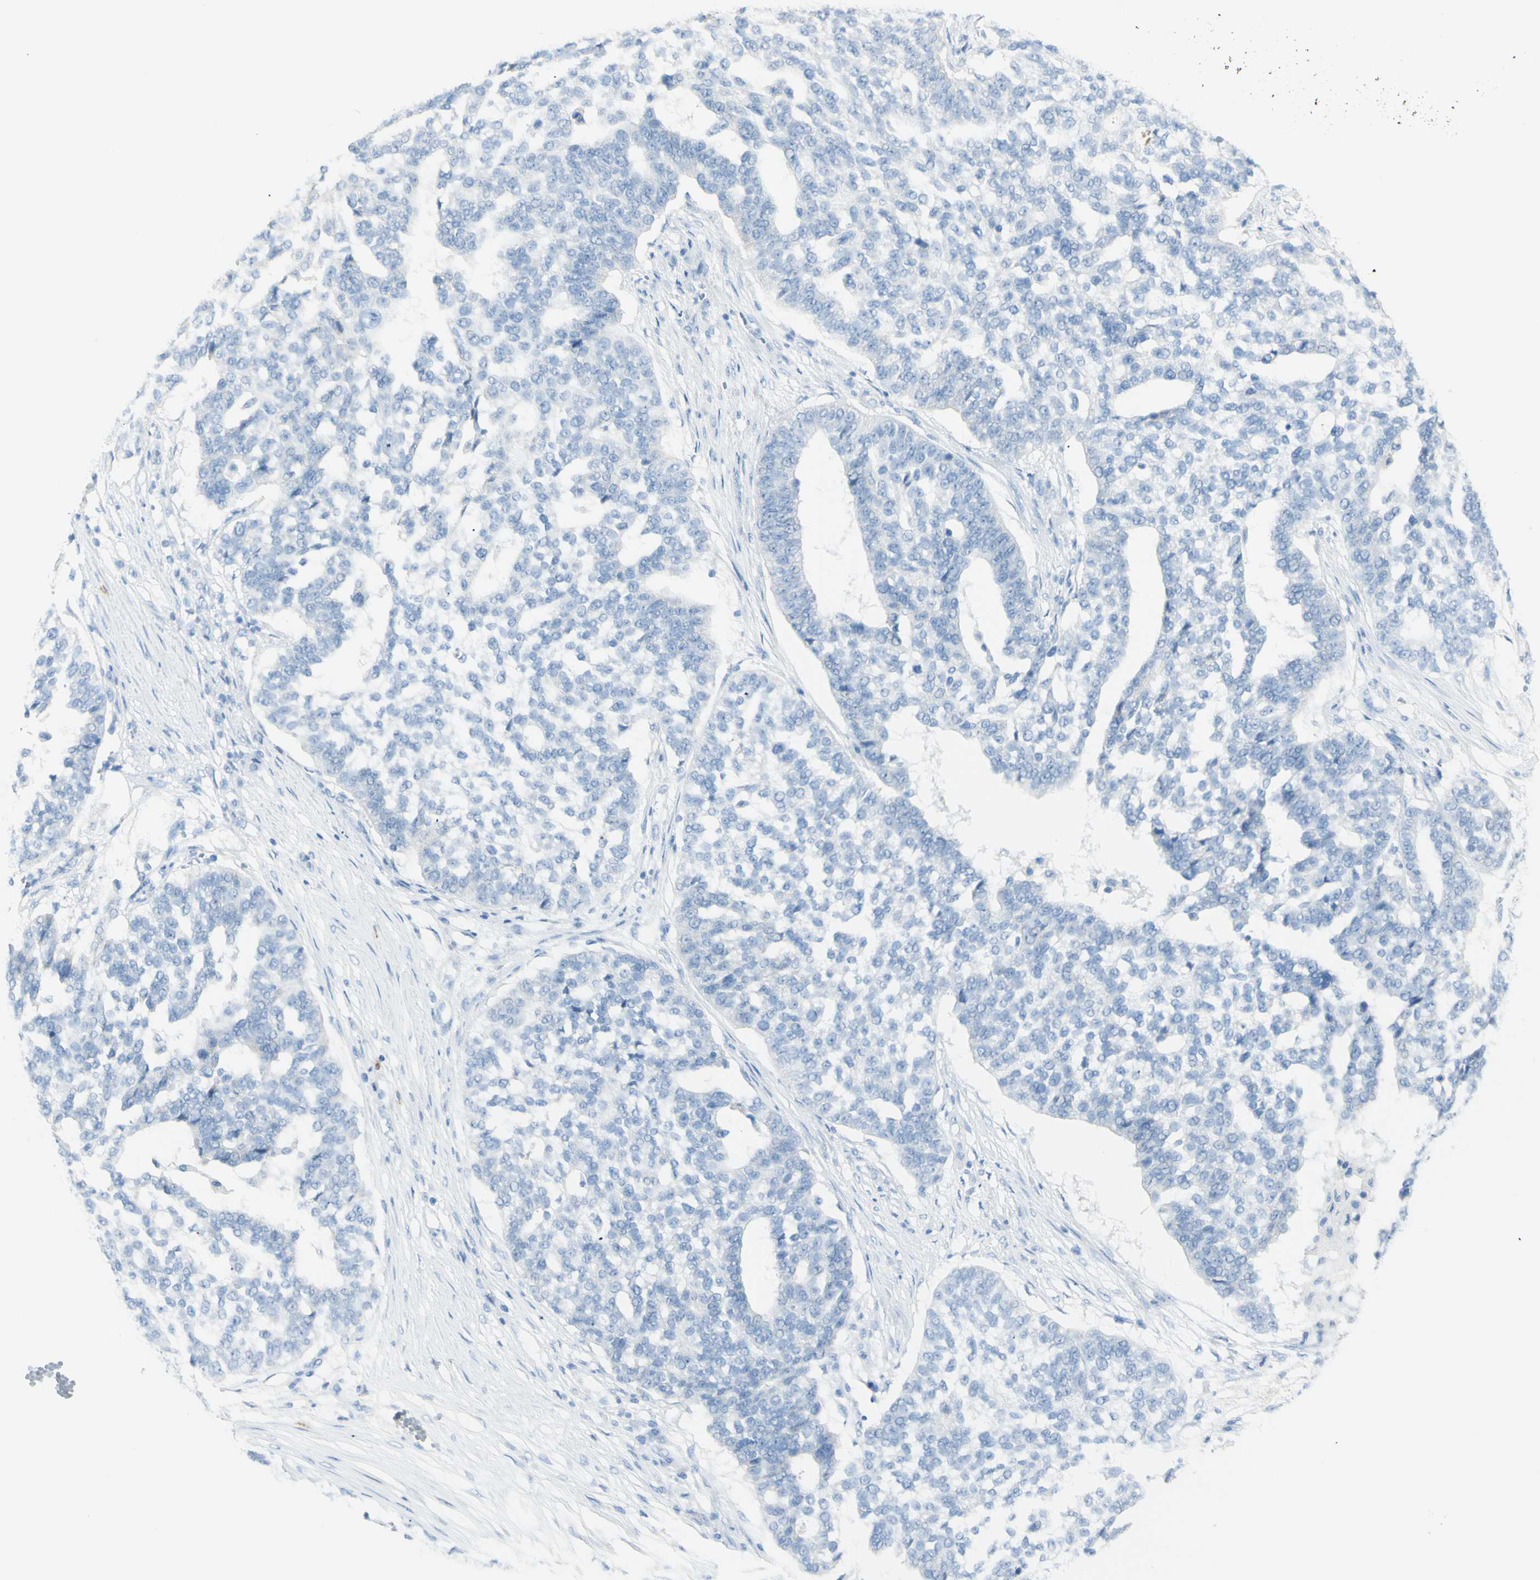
{"staining": {"intensity": "negative", "quantity": "none", "location": "none"}, "tissue": "ovarian cancer", "cell_type": "Tumor cells", "image_type": "cancer", "snomed": [{"axis": "morphology", "description": "Cystadenocarcinoma, serous, NOS"}, {"axis": "topography", "description": "Ovary"}], "caption": "IHC photomicrograph of ovarian serous cystadenocarcinoma stained for a protein (brown), which exhibits no positivity in tumor cells.", "gene": "LETM1", "patient": {"sex": "female", "age": 59}}